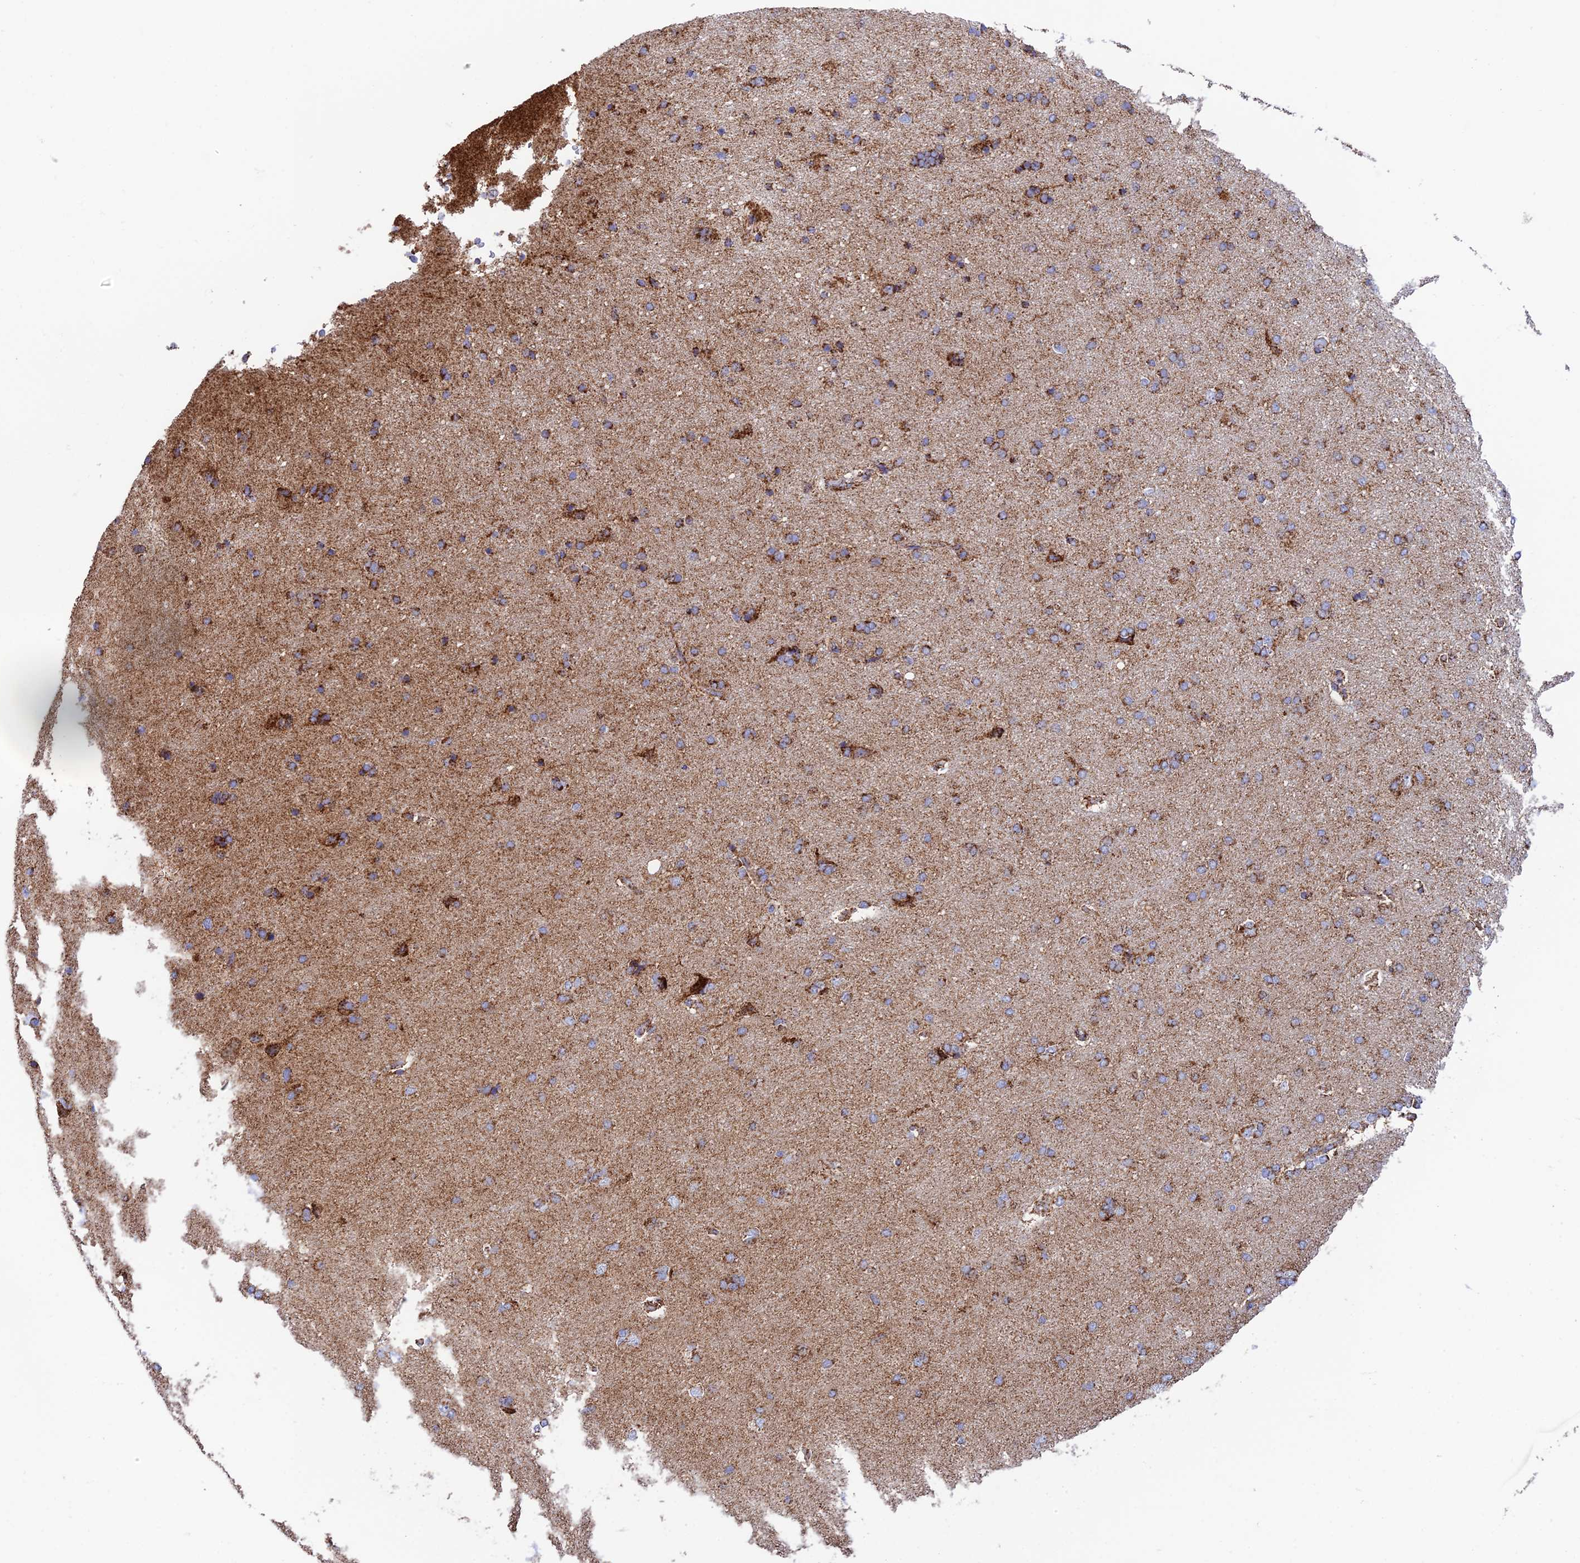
{"staining": {"intensity": "moderate", "quantity": ">75%", "location": "cytoplasmic/membranous"}, "tissue": "cerebral cortex", "cell_type": "Endothelial cells", "image_type": "normal", "snomed": [{"axis": "morphology", "description": "Normal tissue, NOS"}, {"axis": "topography", "description": "Cerebral cortex"}], "caption": "Approximately >75% of endothelial cells in unremarkable human cerebral cortex exhibit moderate cytoplasmic/membranous protein staining as visualized by brown immunohistochemical staining.", "gene": "CHCHD3", "patient": {"sex": "male", "age": 62}}